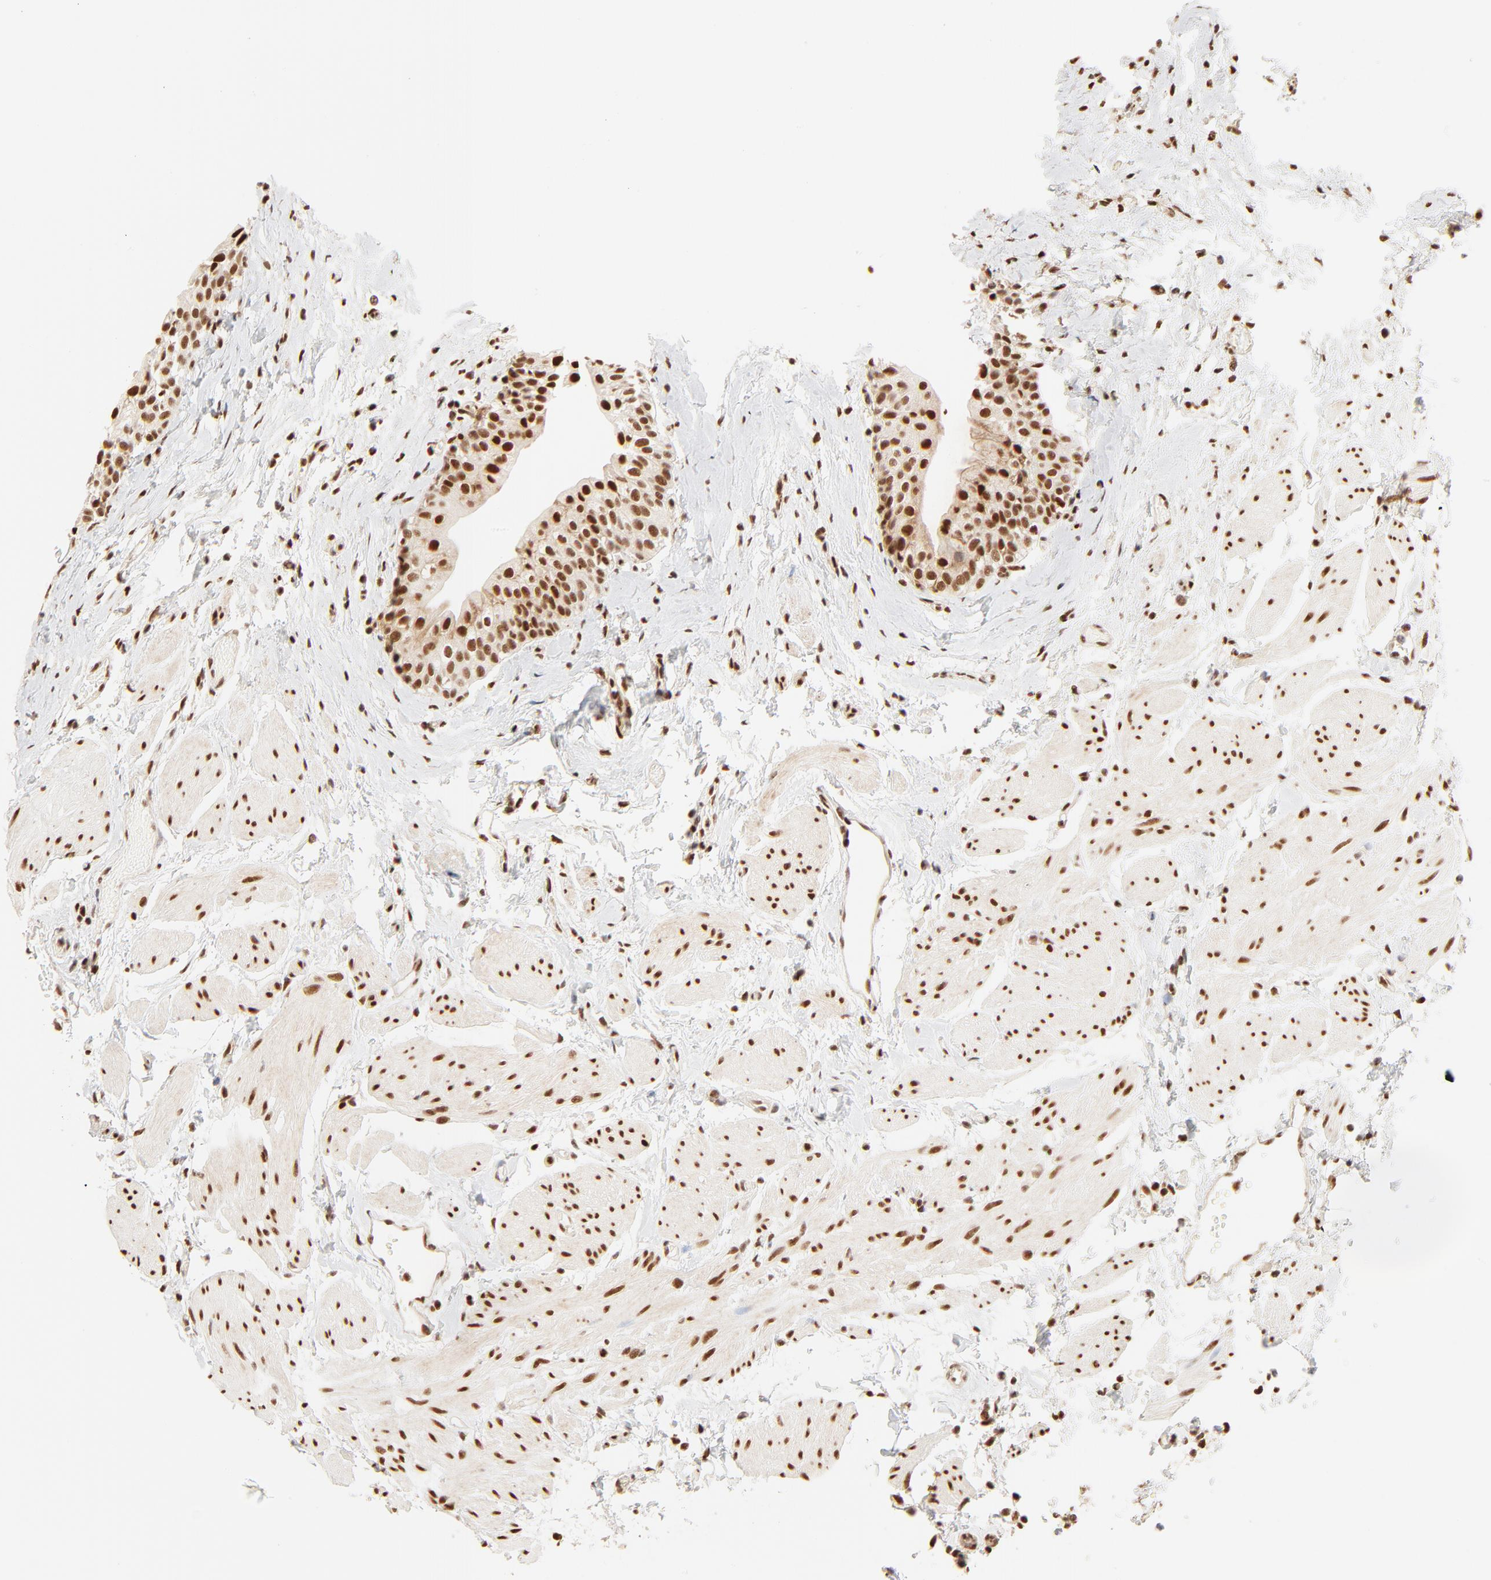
{"staining": {"intensity": "strong", "quantity": ">75%", "location": "nuclear"}, "tissue": "urinary bladder", "cell_type": "Urothelial cells", "image_type": "normal", "snomed": [{"axis": "morphology", "description": "Normal tissue, NOS"}, {"axis": "topography", "description": "Urinary bladder"}], "caption": "Normal urinary bladder was stained to show a protein in brown. There is high levels of strong nuclear staining in approximately >75% of urothelial cells.", "gene": "FAM50A", "patient": {"sex": "male", "age": 59}}